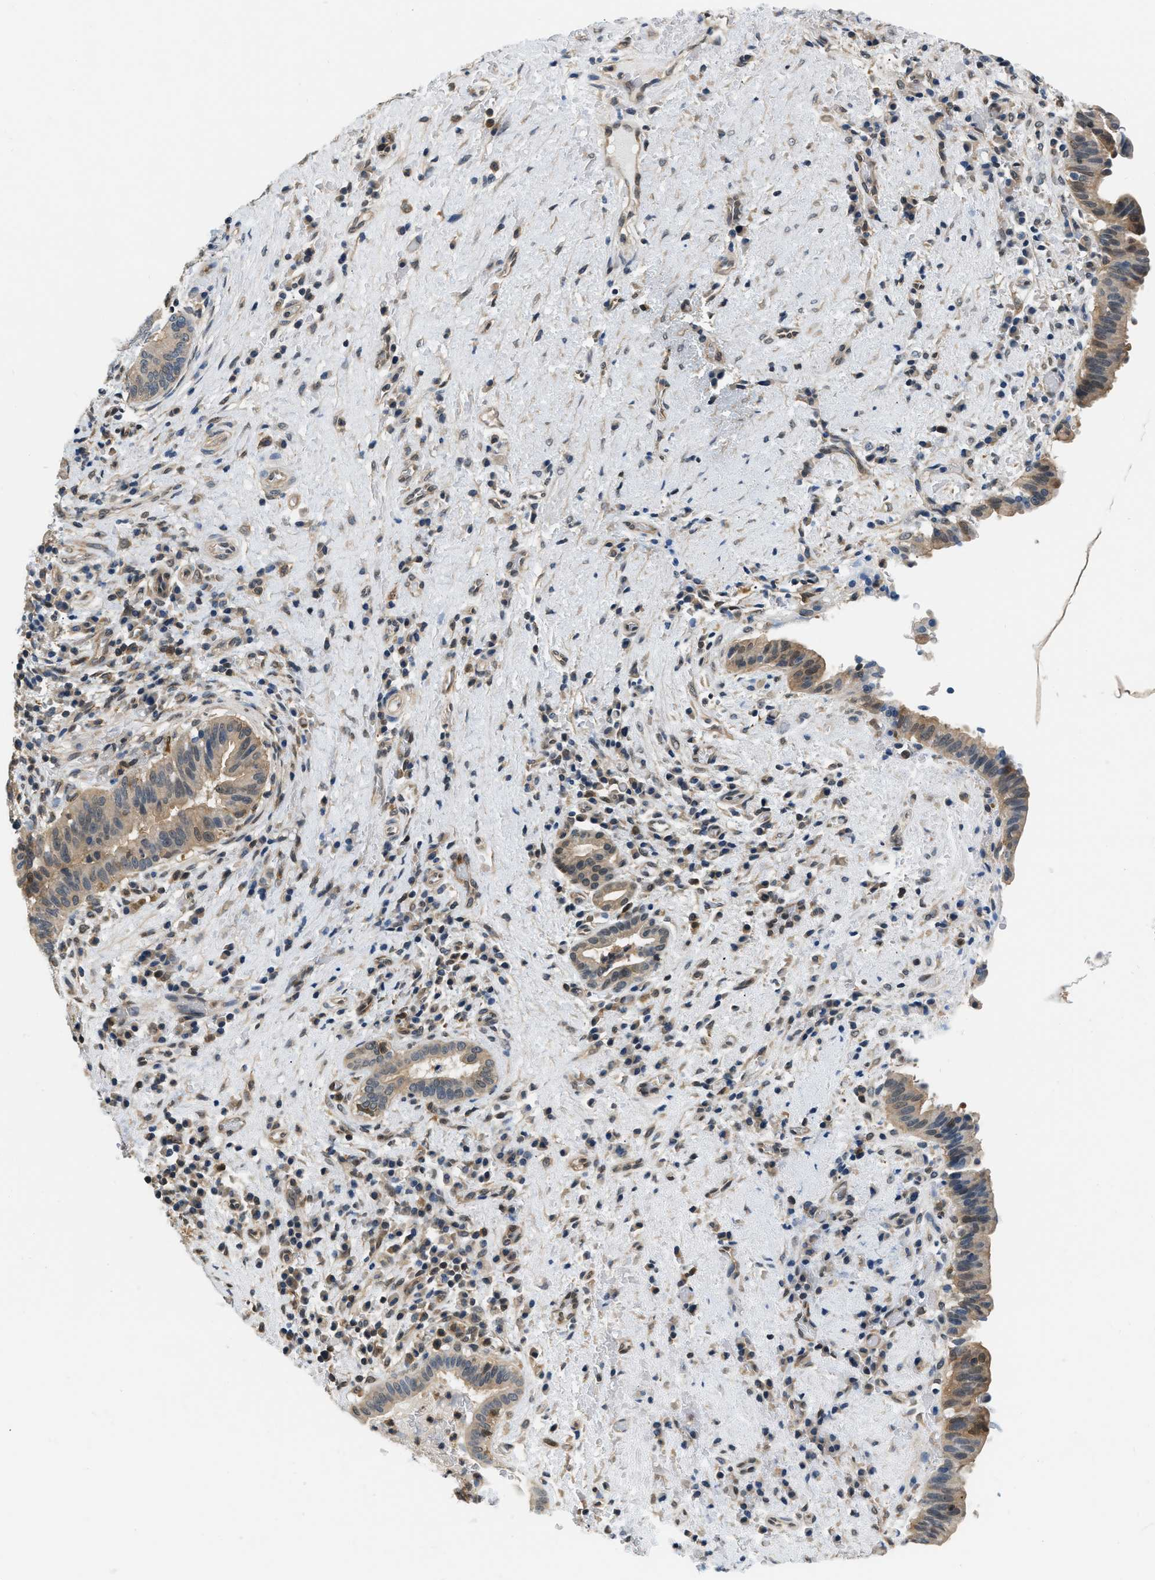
{"staining": {"intensity": "weak", "quantity": ">75%", "location": "cytoplasmic/membranous,nuclear"}, "tissue": "liver cancer", "cell_type": "Tumor cells", "image_type": "cancer", "snomed": [{"axis": "morphology", "description": "Cholangiocarcinoma"}, {"axis": "topography", "description": "Liver"}], "caption": "High-power microscopy captured an IHC micrograph of liver cancer (cholangiocarcinoma), revealing weak cytoplasmic/membranous and nuclear positivity in approximately >75% of tumor cells.", "gene": "EIF4EBP2", "patient": {"sex": "female", "age": 38}}